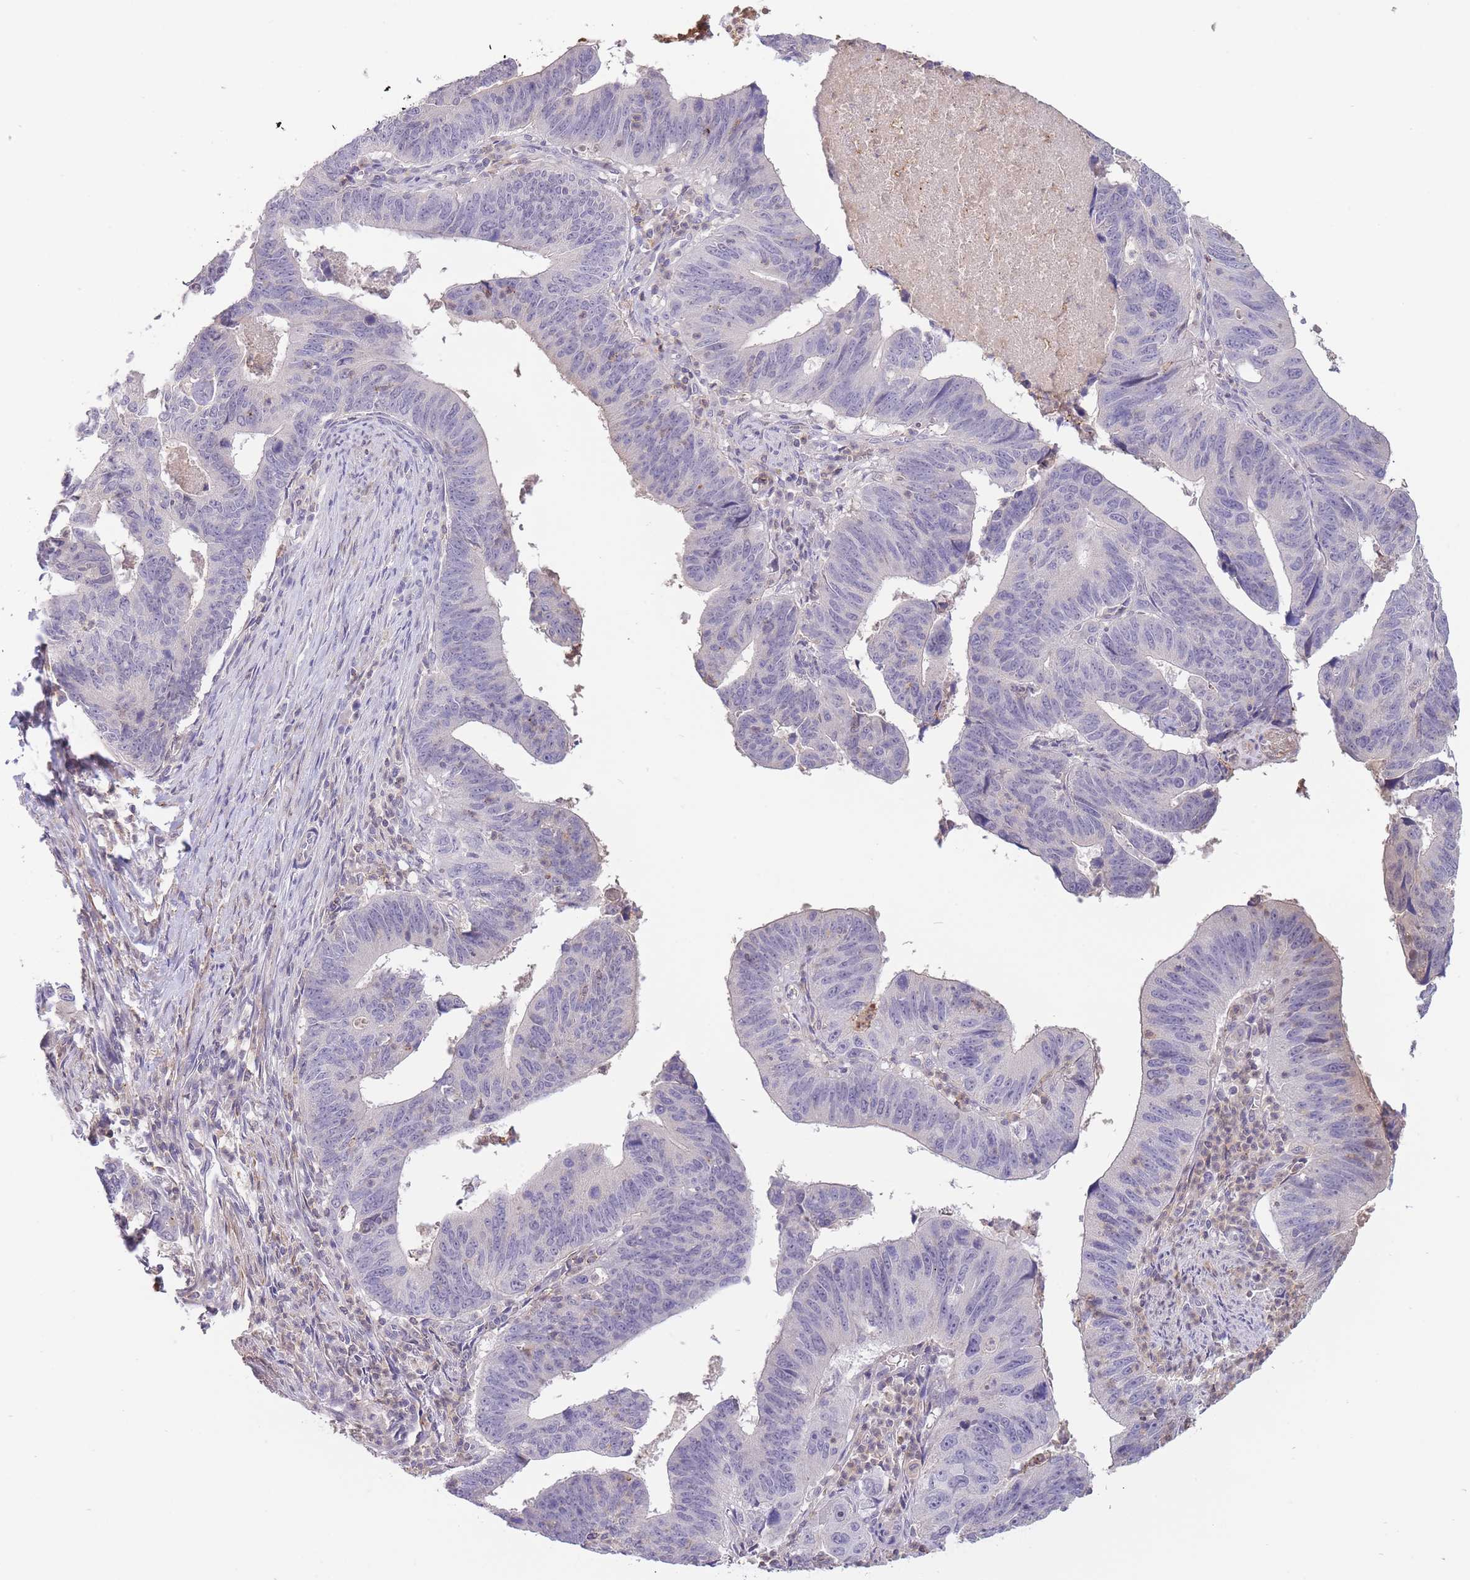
{"staining": {"intensity": "negative", "quantity": "none", "location": "none"}, "tissue": "stomach cancer", "cell_type": "Tumor cells", "image_type": "cancer", "snomed": [{"axis": "morphology", "description": "Adenocarcinoma, NOS"}, {"axis": "topography", "description": "Stomach"}], "caption": "DAB (3,3'-diaminobenzidine) immunohistochemical staining of human stomach cancer (adenocarcinoma) shows no significant expression in tumor cells.", "gene": "ZNF304", "patient": {"sex": "male", "age": 59}}